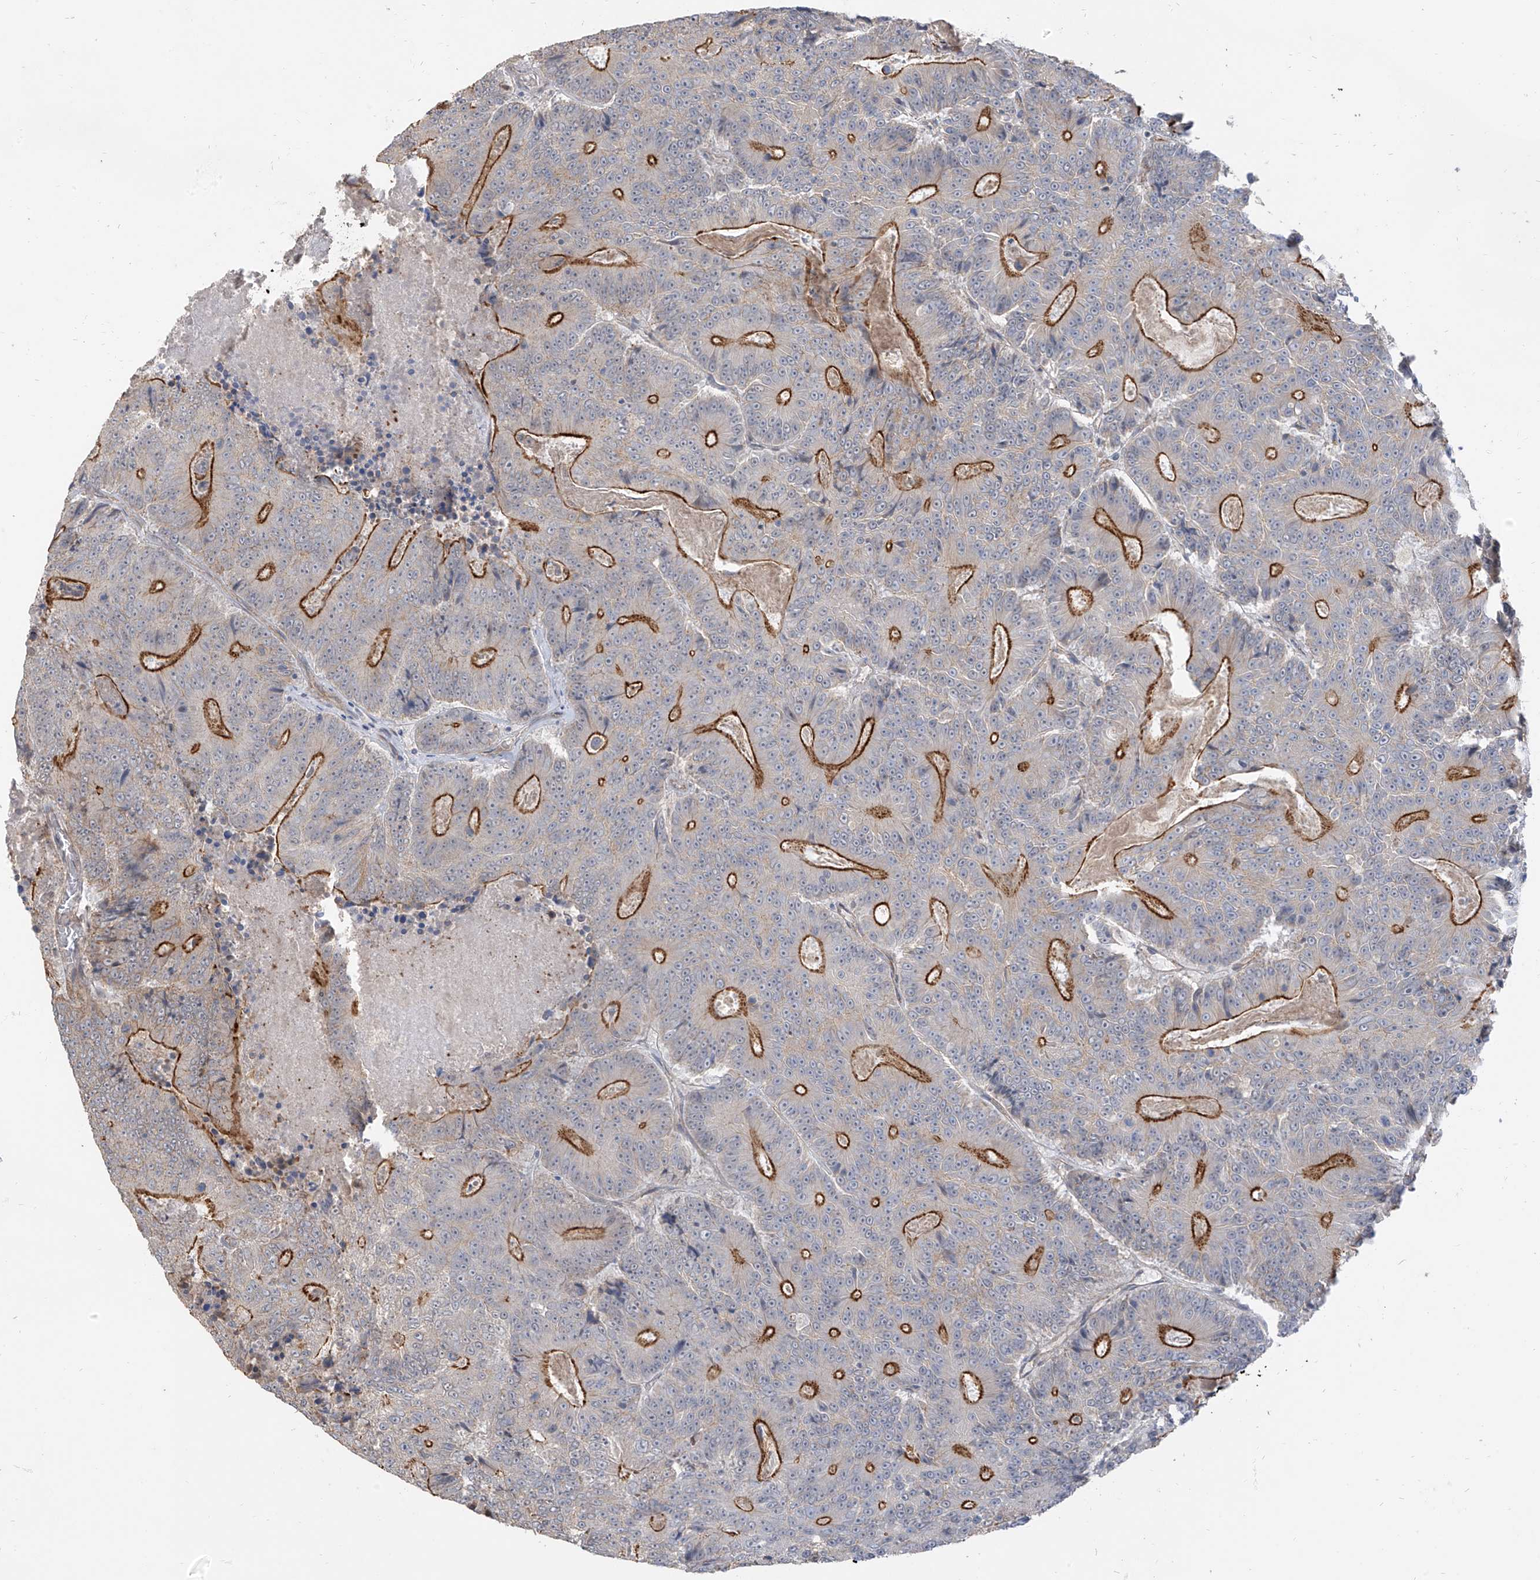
{"staining": {"intensity": "moderate", "quantity": "25%-75%", "location": "cytoplasmic/membranous"}, "tissue": "colorectal cancer", "cell_type": "Tumor cells", "image_type": "cancer", "snomed": [{"axis": "morphology", "description": "Adenocarcinoma, NOS"}, {"axis": "topography", "description": "Colon"}], "caption": "High-magnification brightfield microscopy of colorectal cancer (adenocarcinoma) stained with DAB (brown) and counterstained with hematoxylin (blue). tumor cells exhibit moderate cytoplasmic/membranous expression is present in about25%-75% of cells.", "gene": "EPHX4", "patient": {"sex": "male", "age": 83}}